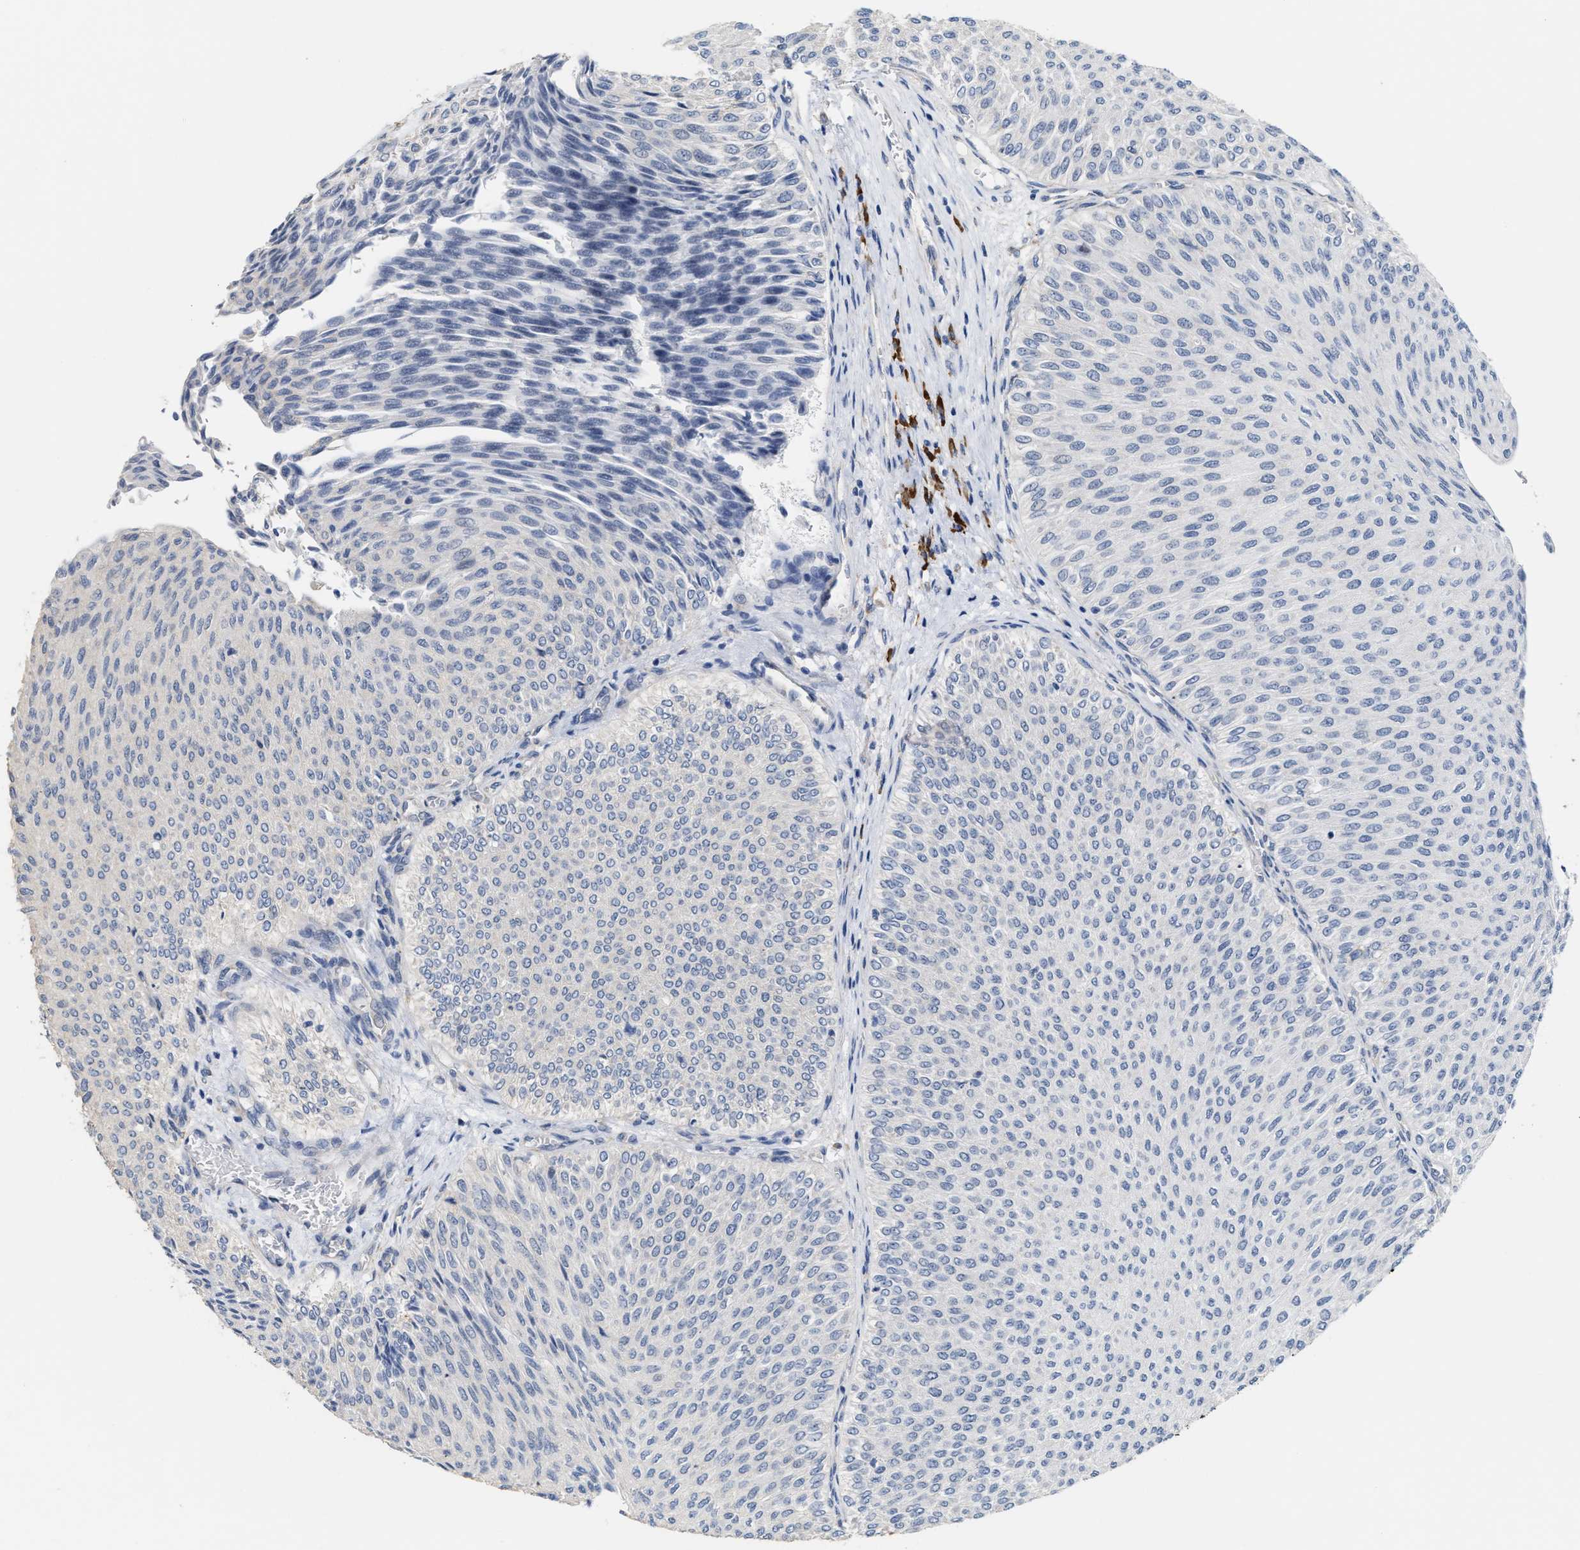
{"staining": {"intensity": "negative", "quantity": "none", "location": "none"}, "tissue": "urothelial cancer", "cell_type": "Tumor cells", "image_type": "cancer", "snomed": [{"axis": "morphology", "description": "Urothelial carcinoma, Low grade"}, {"axis": "topography", "description": "Urinary bladder"}], "caption": "Immunohistochemistry image of neoplastic tissue: human low-grade urothelial carcinoma stained with DAB reveals no significant protein expression in tumor cells. (IHC, brightfield microscopy, high magnification).", "gene": "RYR2", "patient": {"sex": "male", "age": 78}}